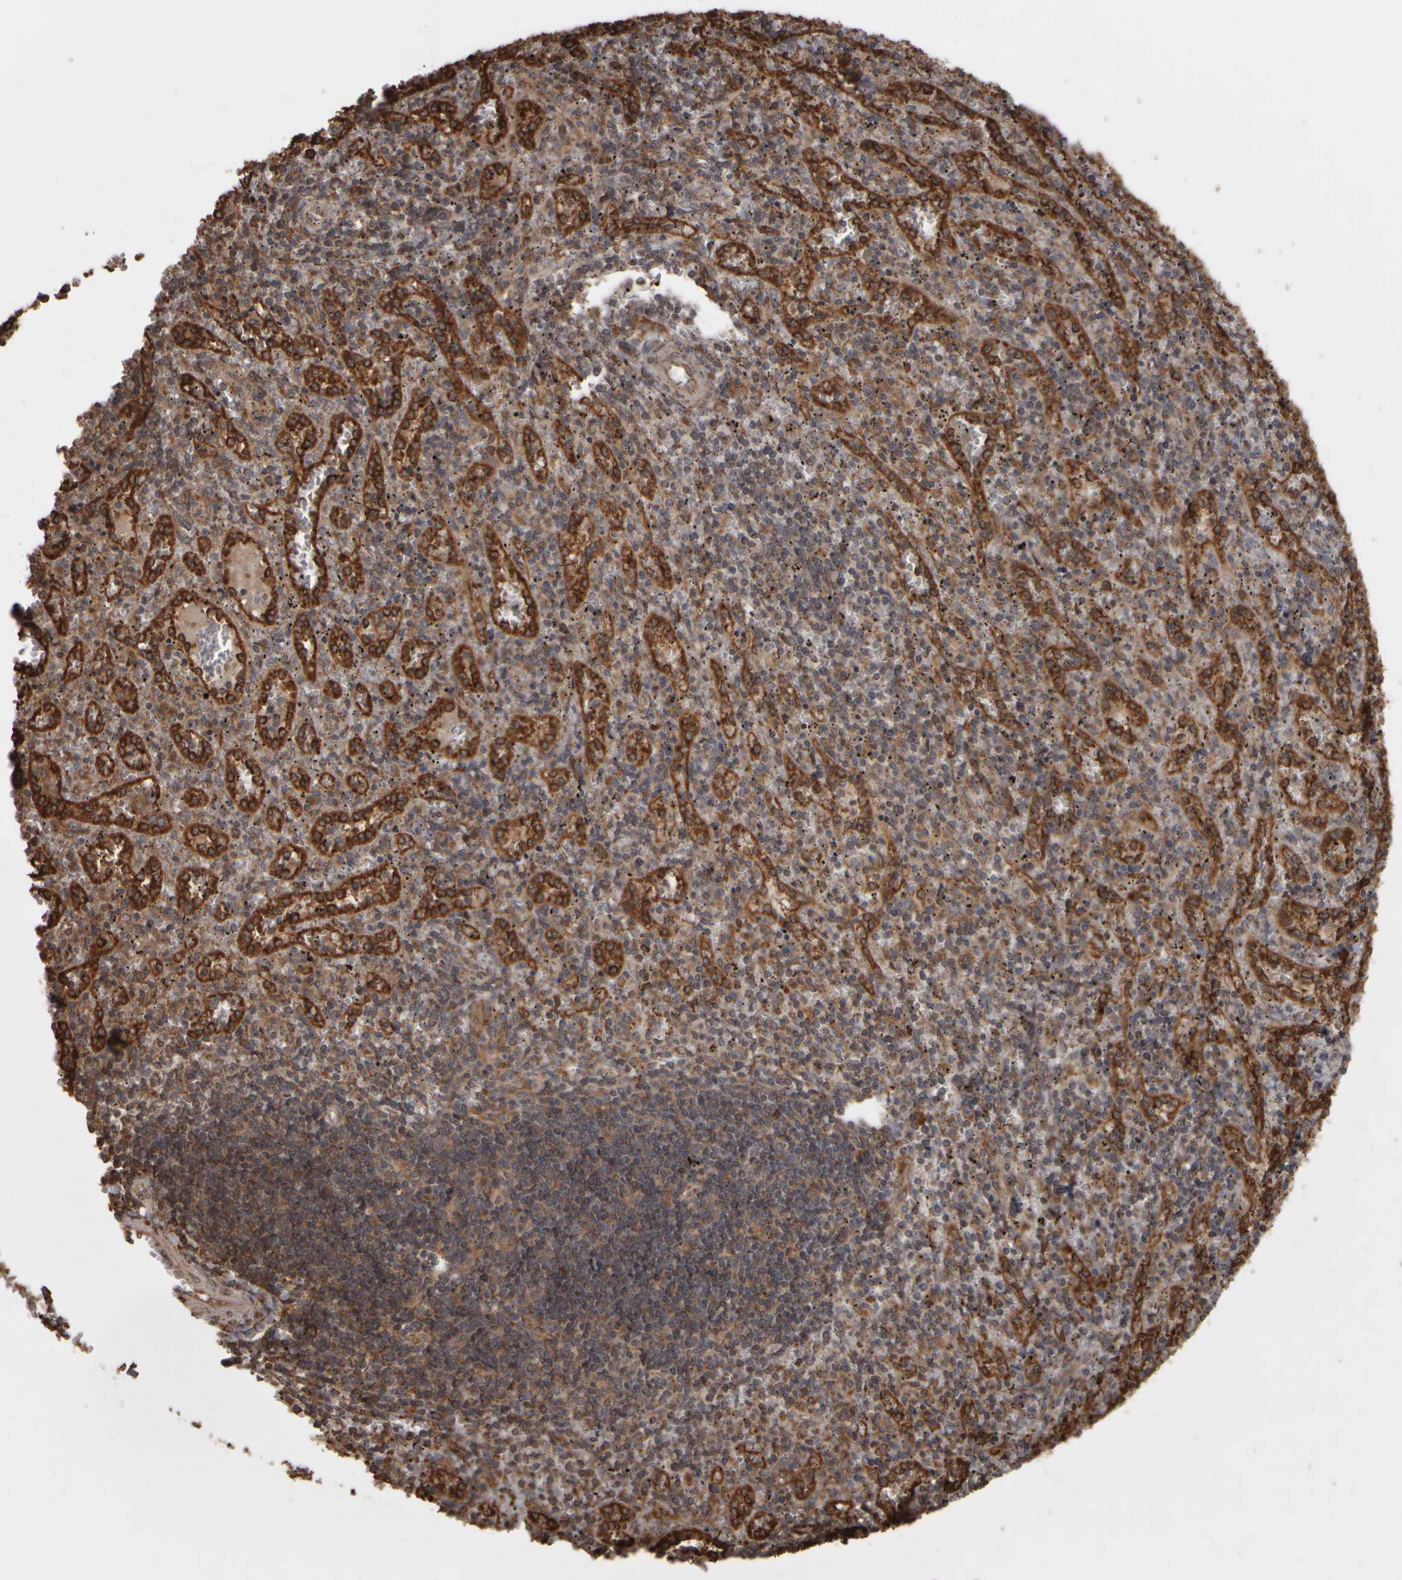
{"staining": {"intensity": "moderate", "quantity": ">75%", "location": "cytoplasmic/membranous"}, "tissue": "spleen", "cell_type": "Cells in red pulp", "image_type": "normal", "snomed": [{"axis": "morphology", "description": "Normal tissue, NOS"}, {"axis": "topography", "description": "Spleen"}], "caption": "Immunohistochemical staining of unremarkable spleen reveals medium levels of moderate cytoplasmic/membranous staining in approximately >75% of cells in red pulp.", "gene": "AGBL3", "patient": {"sex": "male", "age": 11}}